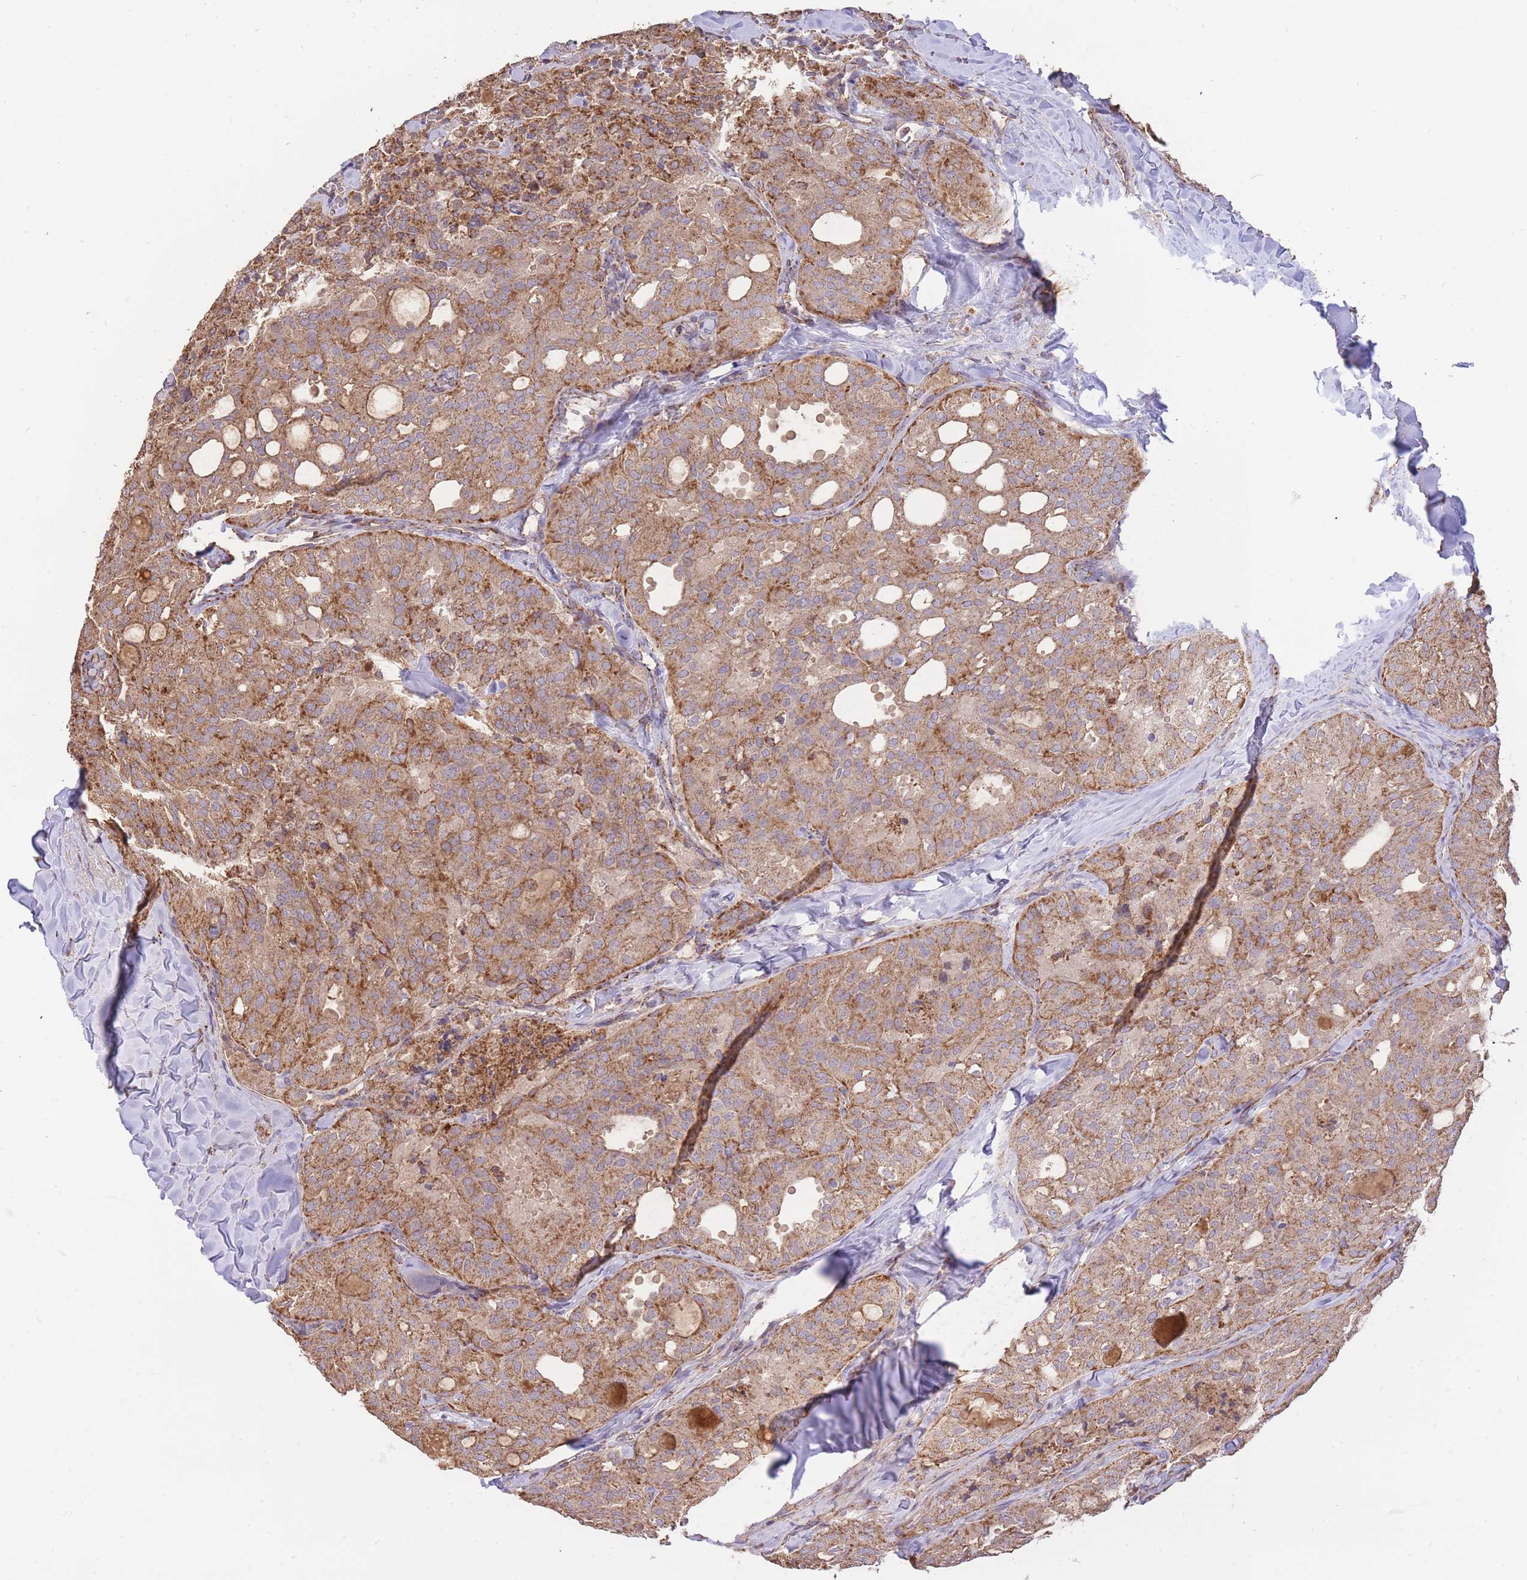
{"staining": {"intensity": "moderate", "quantity": ">75%", "location": "cytoplasmic/membranous"}, "tissue": "thyroid cancer", "cell_type": "Tumor cells", "image_type": "cancer", "snomed": [{"axis": "morphology", "description": "Follicular adenoma carcinoma, NOS"}, {"axis": "topography", "description": "Thyroid gland"}], "caption": "This histopathology image demonstrates immunohistochemistry (IHC) staining of thyroid cancer, with medium moderate cytoplasmic/membranous expression in about >75% of tumor cells.", "gene": "PREP", "patient": {"sex": "male", "age": 75}}